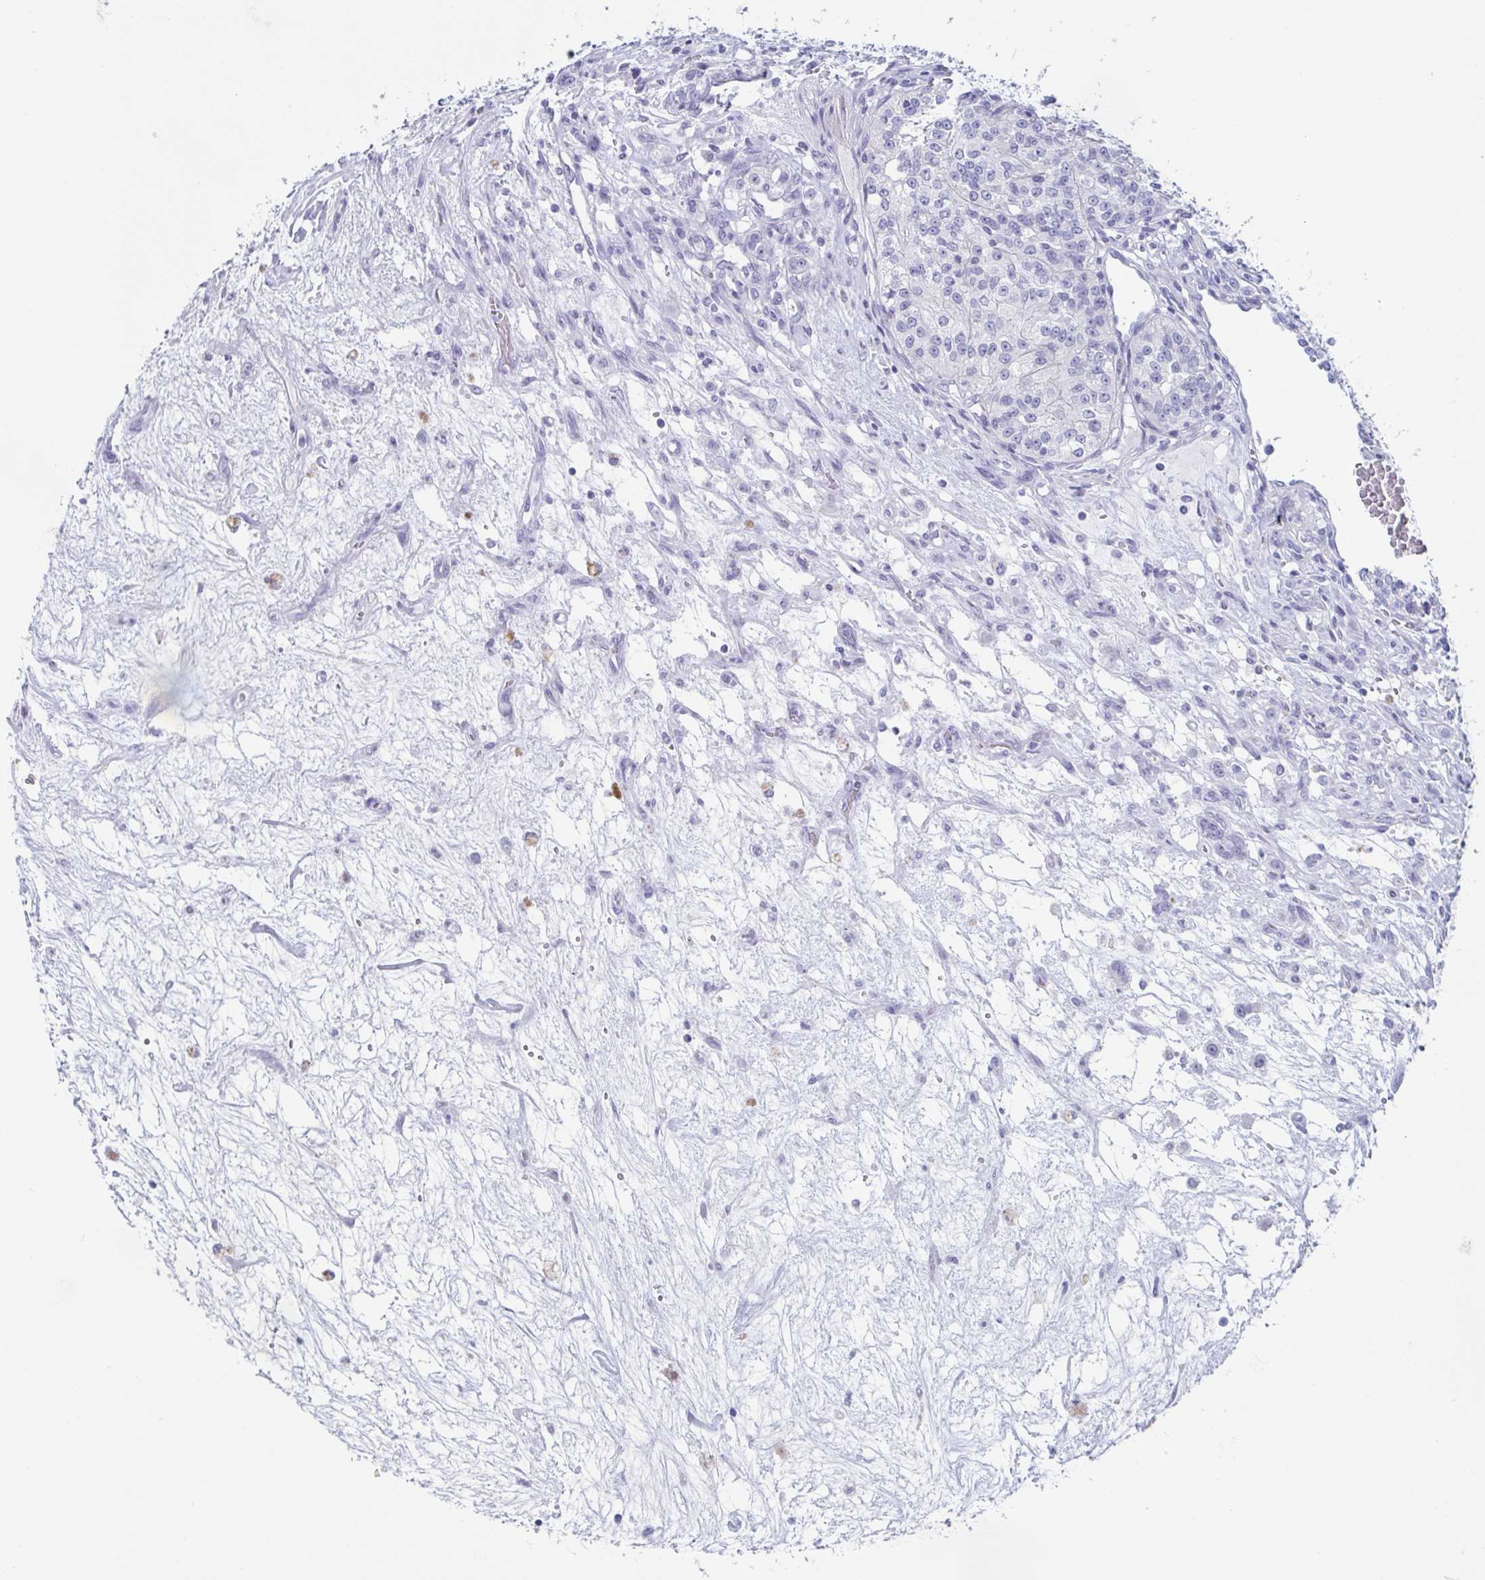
{"staining": {"intensity": "negative", "quantity": "none", "location": "none"}, "tissue": "renal cancer", "cell_type": "Tumor cells", "image_type": "cancer", "snomed": [{"axis": "morphology", "description": "Adenocarcinoma, NOS"}, {"axis": "topography", "description": "Kidney"}], "caption": "Renal cancer was stained to show a protein in brown. There is no significant positivity in tumor cells.", "gene": "TAGLN3", "patient": {"sex": "female", "age": 63}}